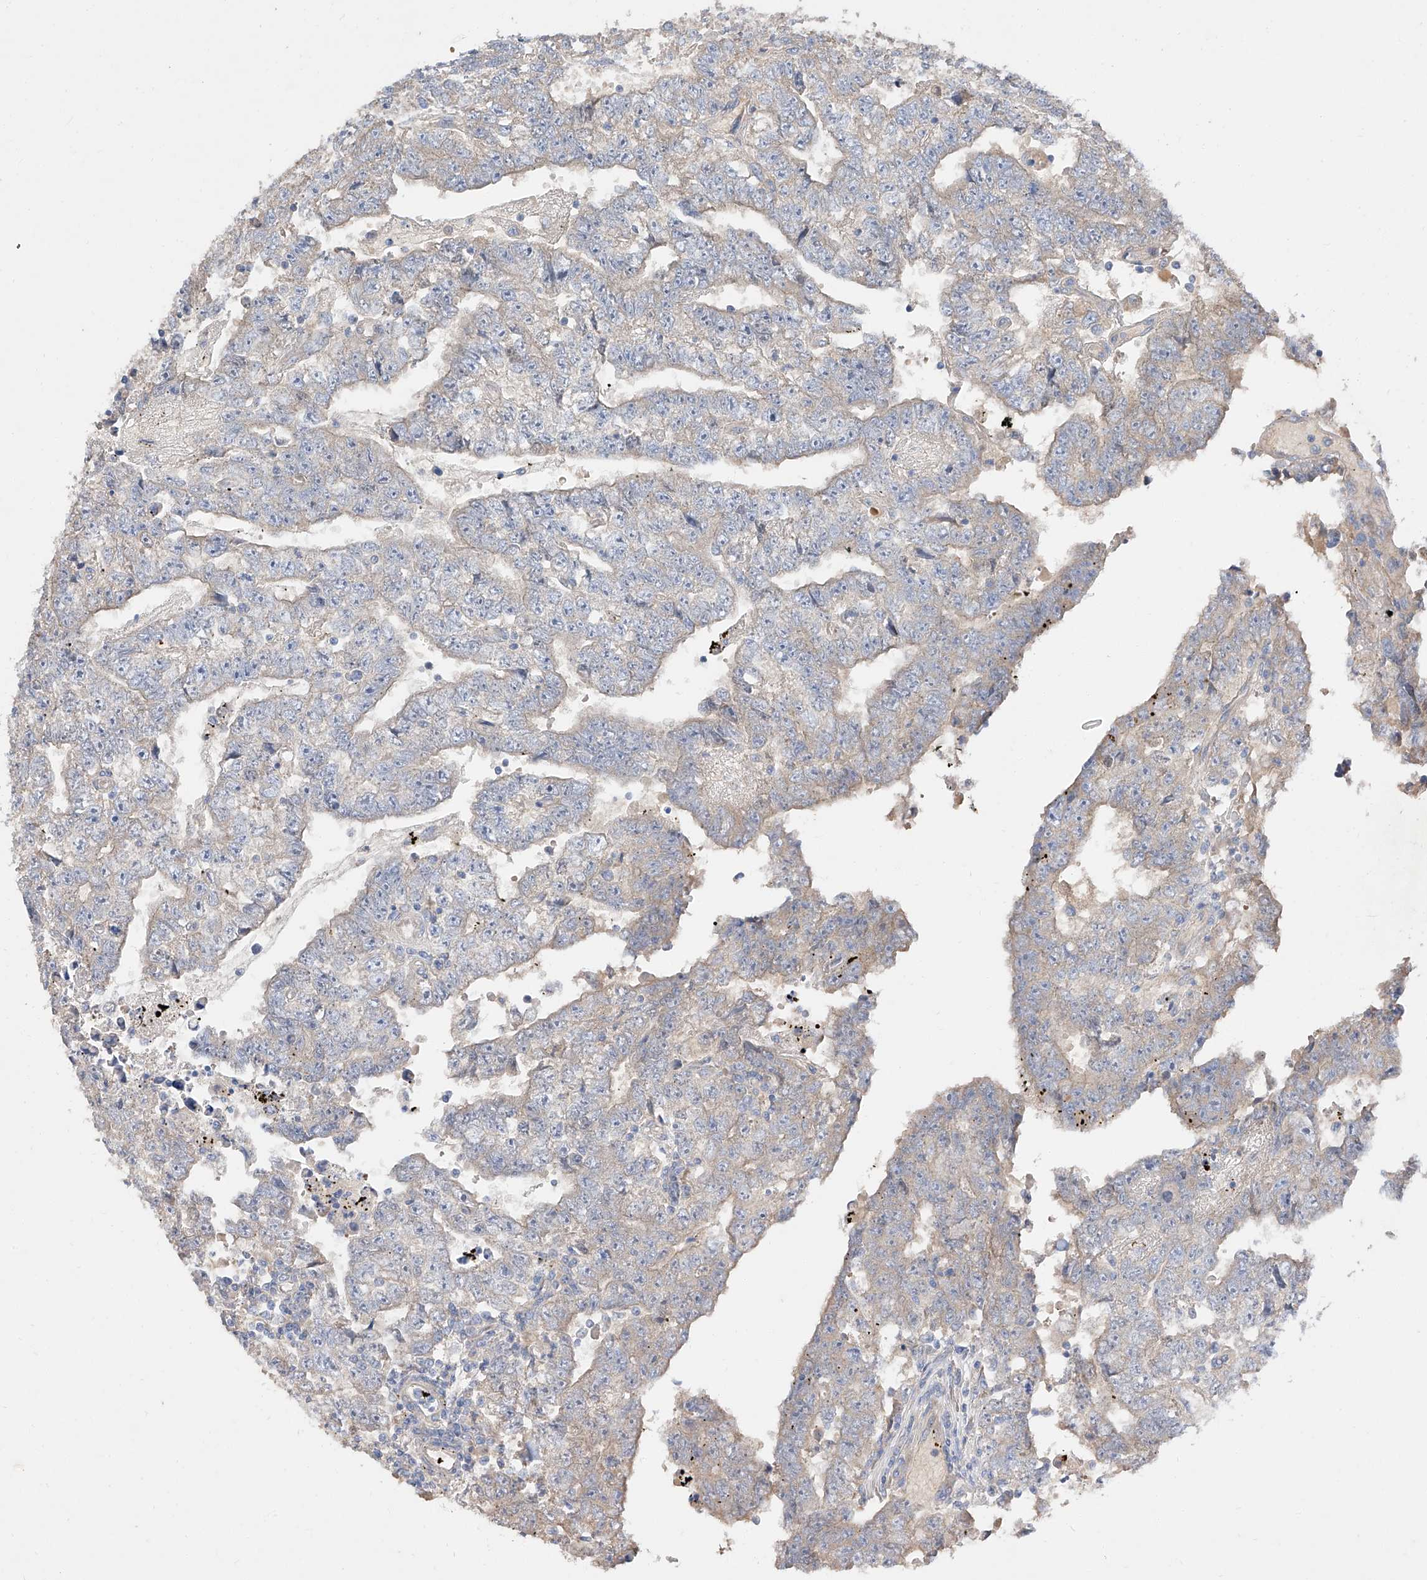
{"staining": {"intensity": "negative", "quantity": "none", "location": "none"}, "tissue": "testis cancer", "cell_type": "Tumor cells", "image_type": "cancer", "snomed": [{"axis": "morphology", "description": "Carcinoma, Embryonal, NOS"}, {"axis": "topography", "description": "Testis"}], "caption": "High magnification brightfield microscopy of embryonal carcinoma (testis) stained with DAB (brown) and counterstained with hematoxylin (blue): tumor cells show no significant expression. (DAB immunohistochemistry with hematoxylin counter stain).", "gene": "DIRAS3", "patient": {"sex": "male", "age": 25}}